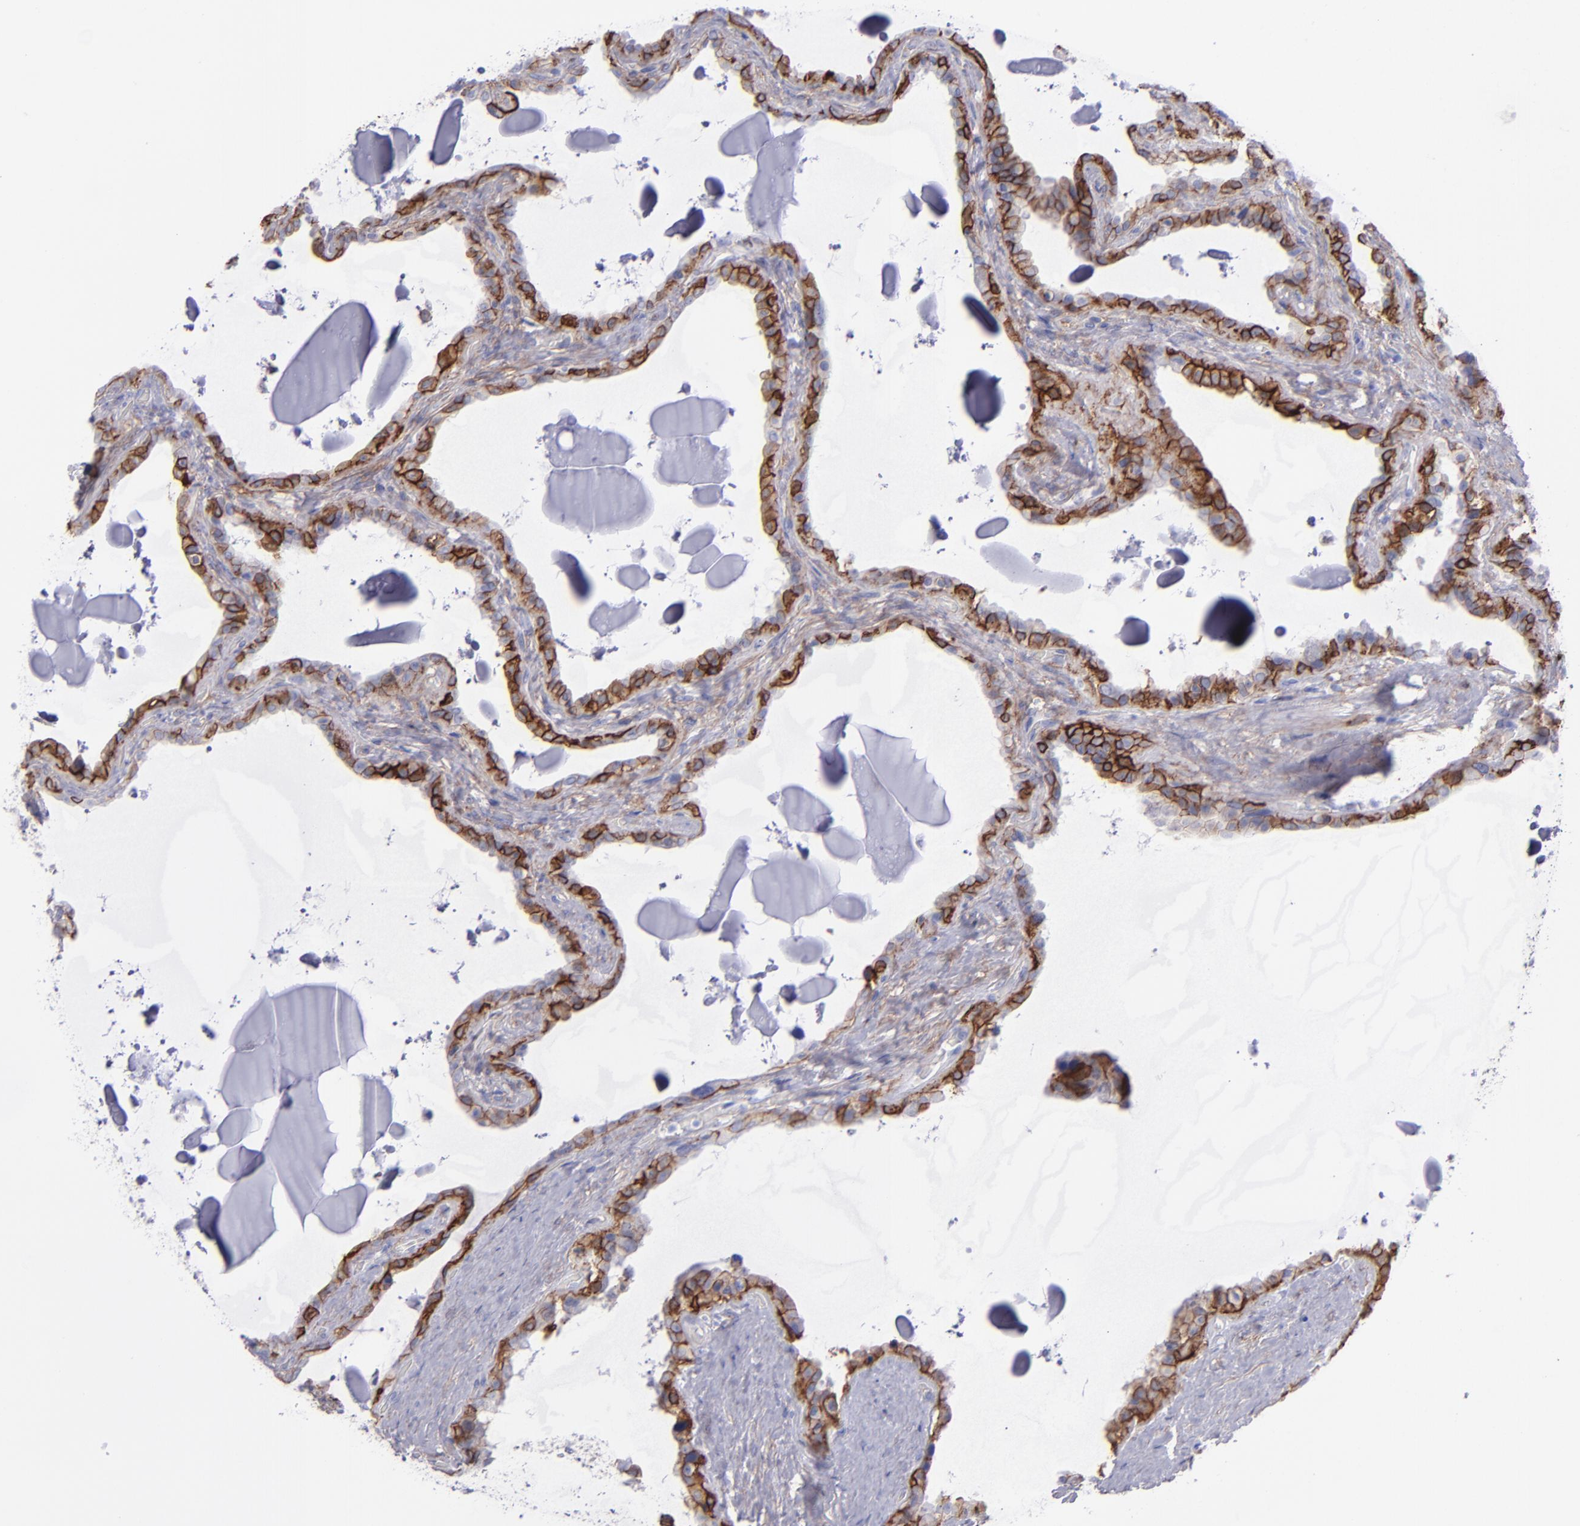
{"staining": {"intensity": "strong", "quantity": ">75%", "location": "cytoplasmic/membranous"}, "tissue": "seminal vesicle", "cell_type": "Glandular cells", "image_type": "normal", "snomed": [{"axis": "morphology", "description": "Normal tissue, NOS"}, {"axis": "morphology", "description": "Inflammation, NOS"}, {"axis": "topography", "description": "Urinary bladder"}, {"axis": "topography", "description": "Prostate"}, {"axis": "topography", "description": "Seminal veicle"}], "caption": "Strong cytoplasmic/membranous protein staining is seen in about >75% of glandular cells in seminal vesicle.", "gene": "ITGAV", "patient": {"sex": "male", "age": 82}}